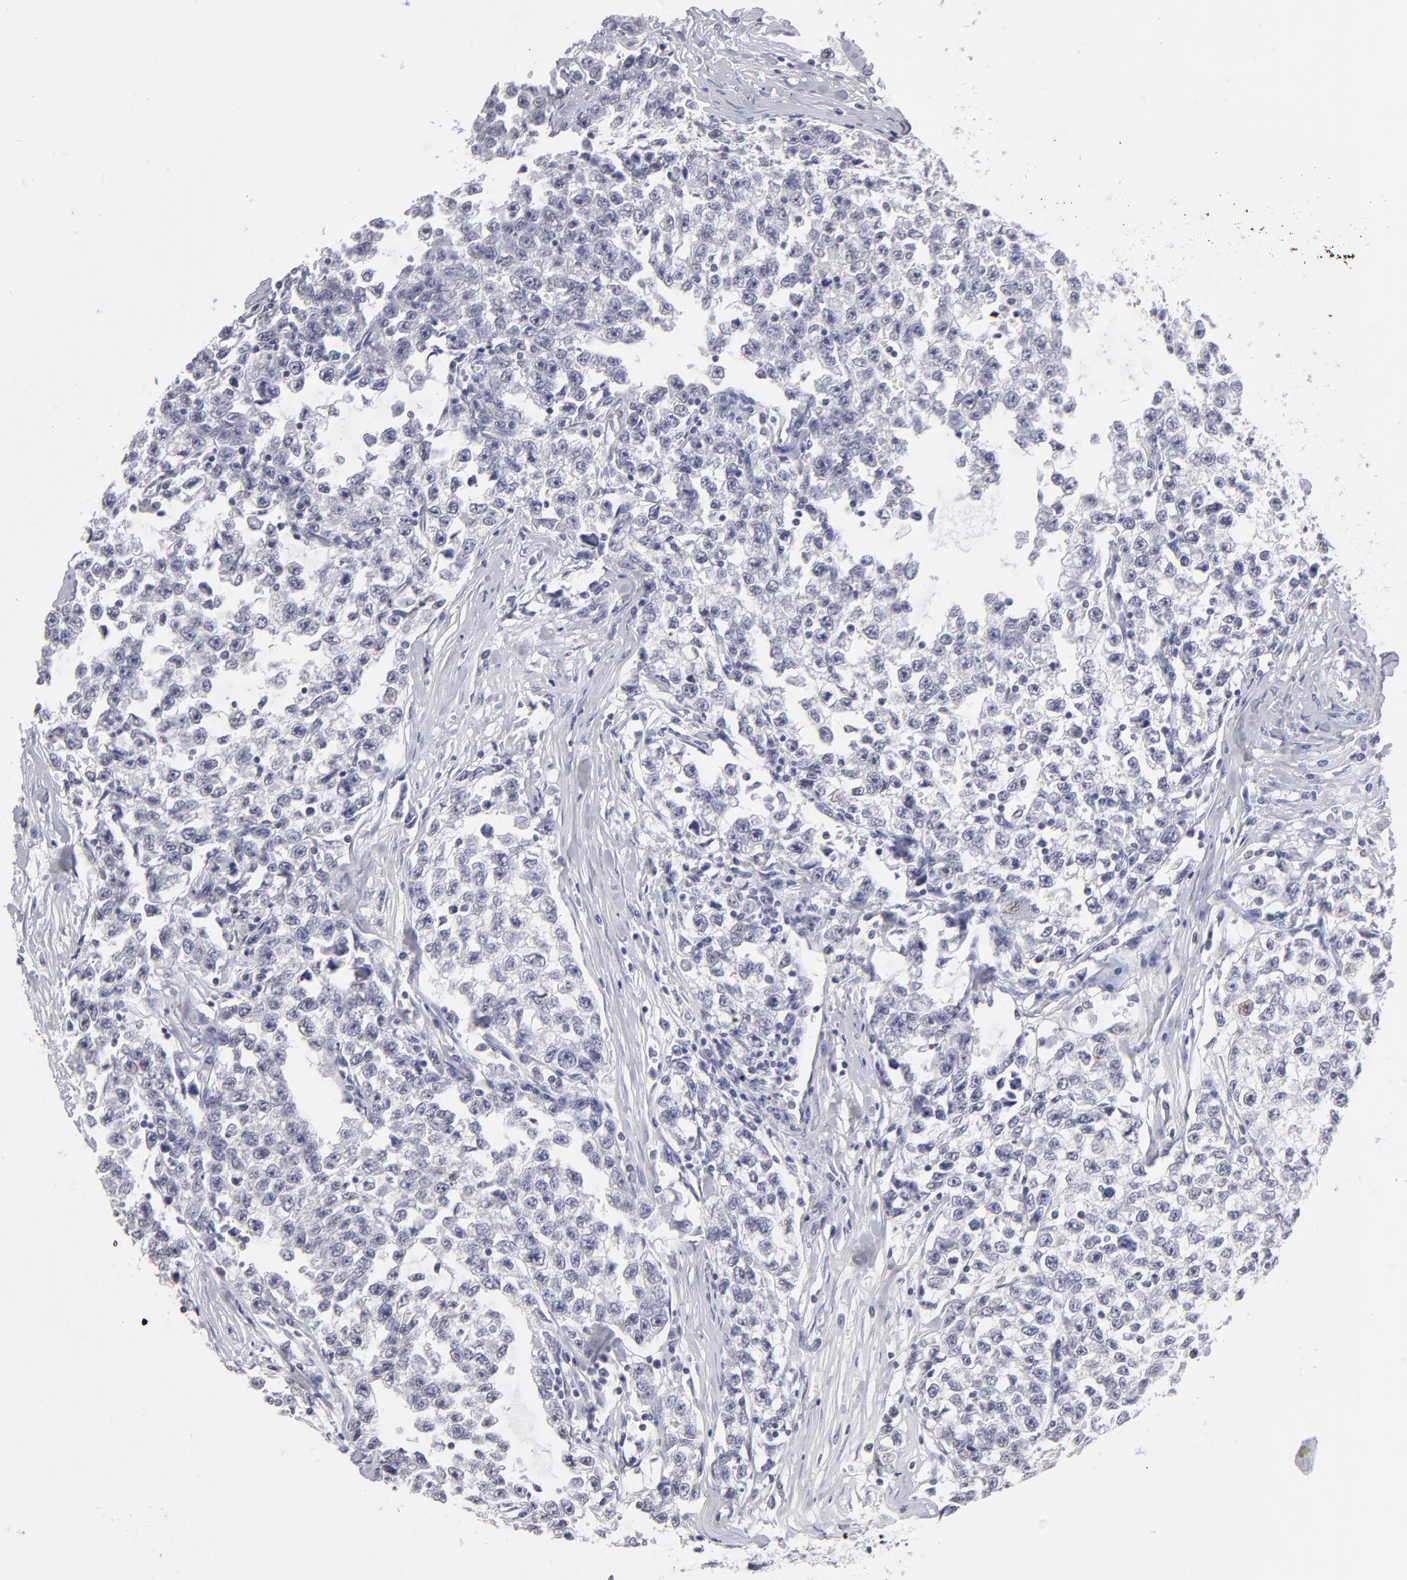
{"staining": {"intensity": "negative", "quantity": "none", "location": "none"}, "tissue": "testis cancer", "cell_type": "Tumor cells", "image_type": "cancer", "snomed": [{"axis": "morphology", "description": "Seminoma, NOS"}, {"axis": "morphology", "description": "Carcinoma, Embryonal, NOS"}, {"axis": "topography", "description": "Testis"}], "caption": "This is an immunohistochemistry (IHC) photomicrograph of testis cancer. There is no staining in tumor cells.", "gene": "TEX11", "patient": {"sex": "male", "age": 30}}